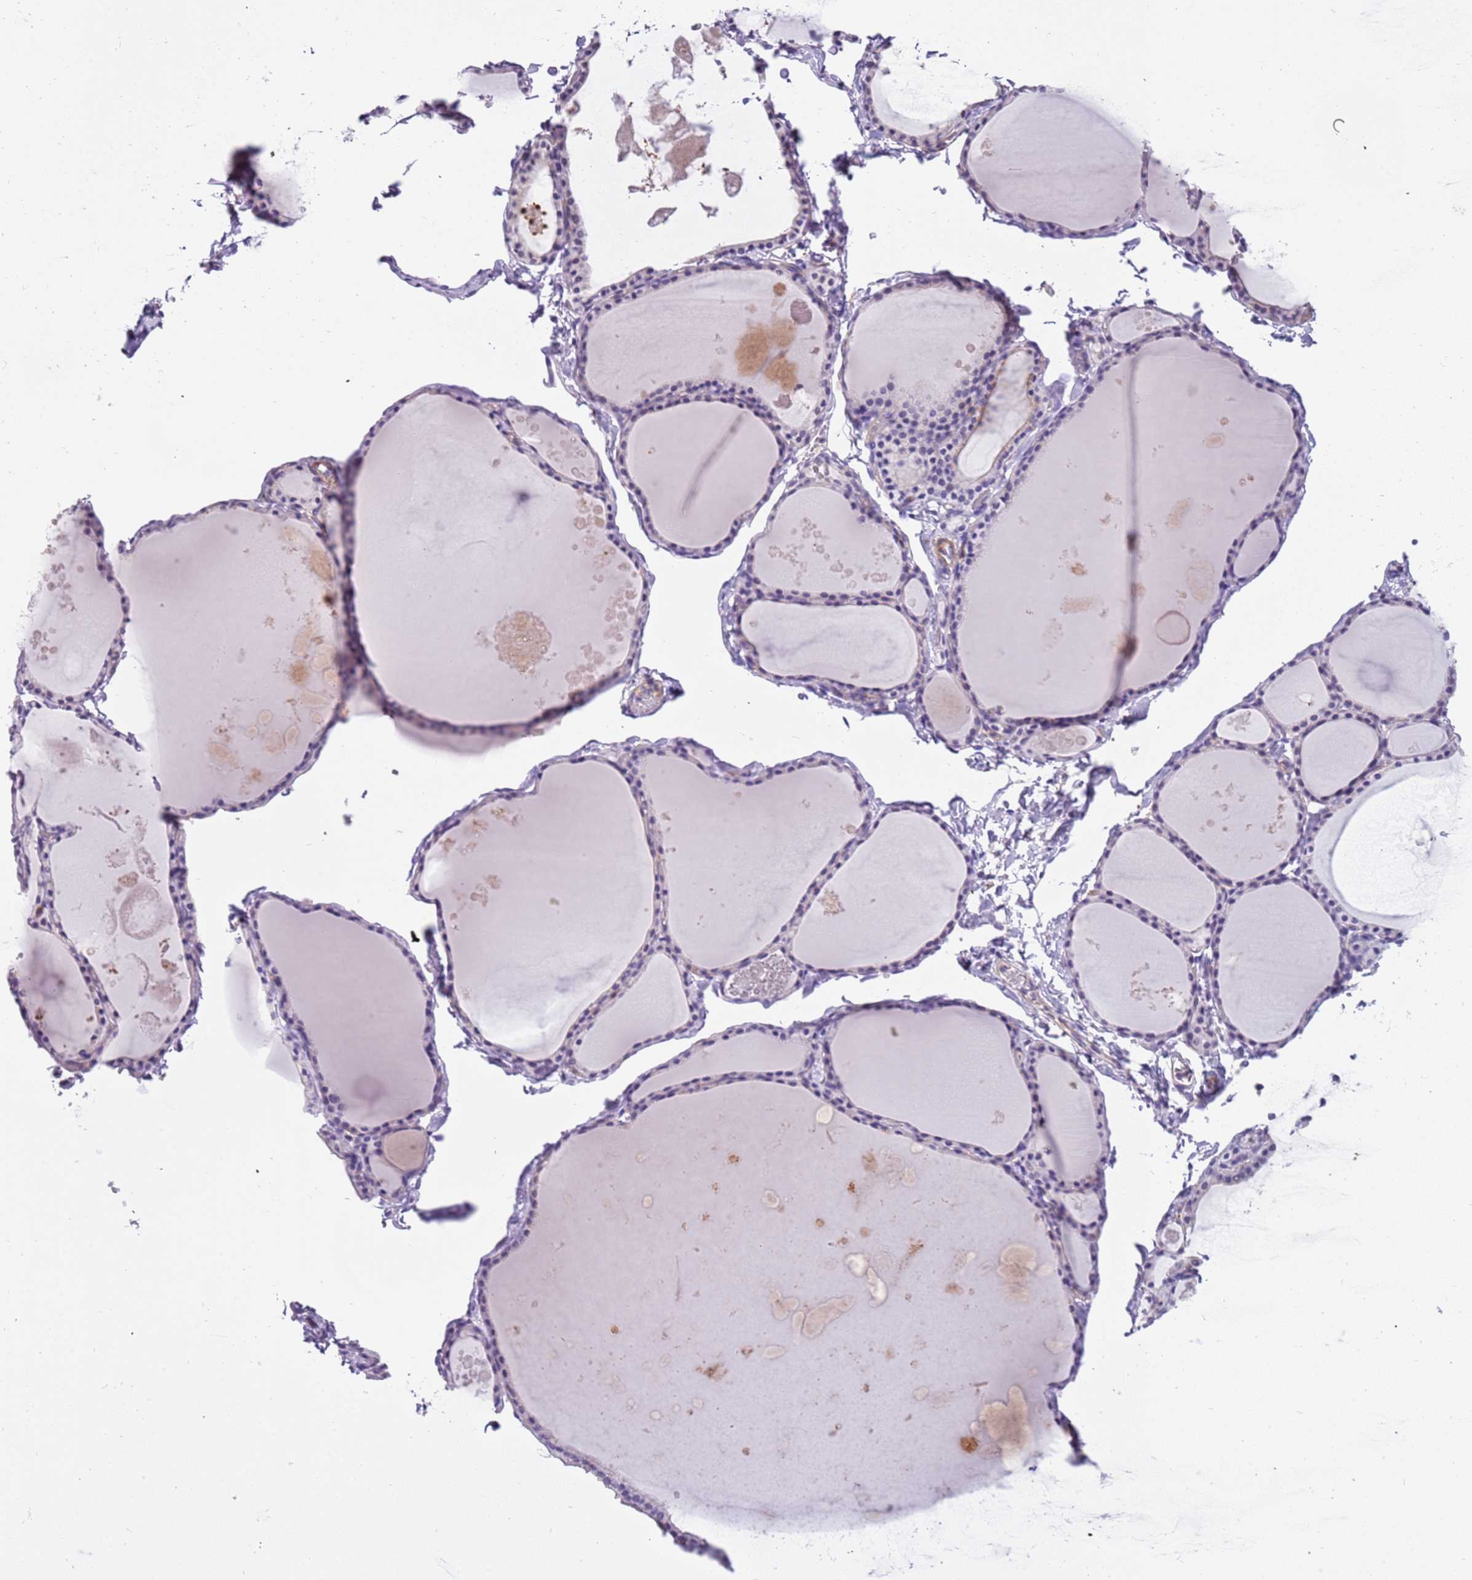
{"staining": {"intensity": "negative", "quantity": "none", "location": "none"}, "tissue": "thyroid gland", "cell_type": "Glandular cells", "image_type": "normal", "snomed": [{"axis": "morphology", "description": "Normal tissue, NOS"}, {"axis": "topography", "description": "Thyroid gland"}], "caption": "Immunohistochemistry (IHC) histopathology image of normal thyroid gland stained for a protein (brown), which demonstrates no expression in glandular cells.", "gene": "PCGF2", "patient": {"sex": "male", "age": 56}}